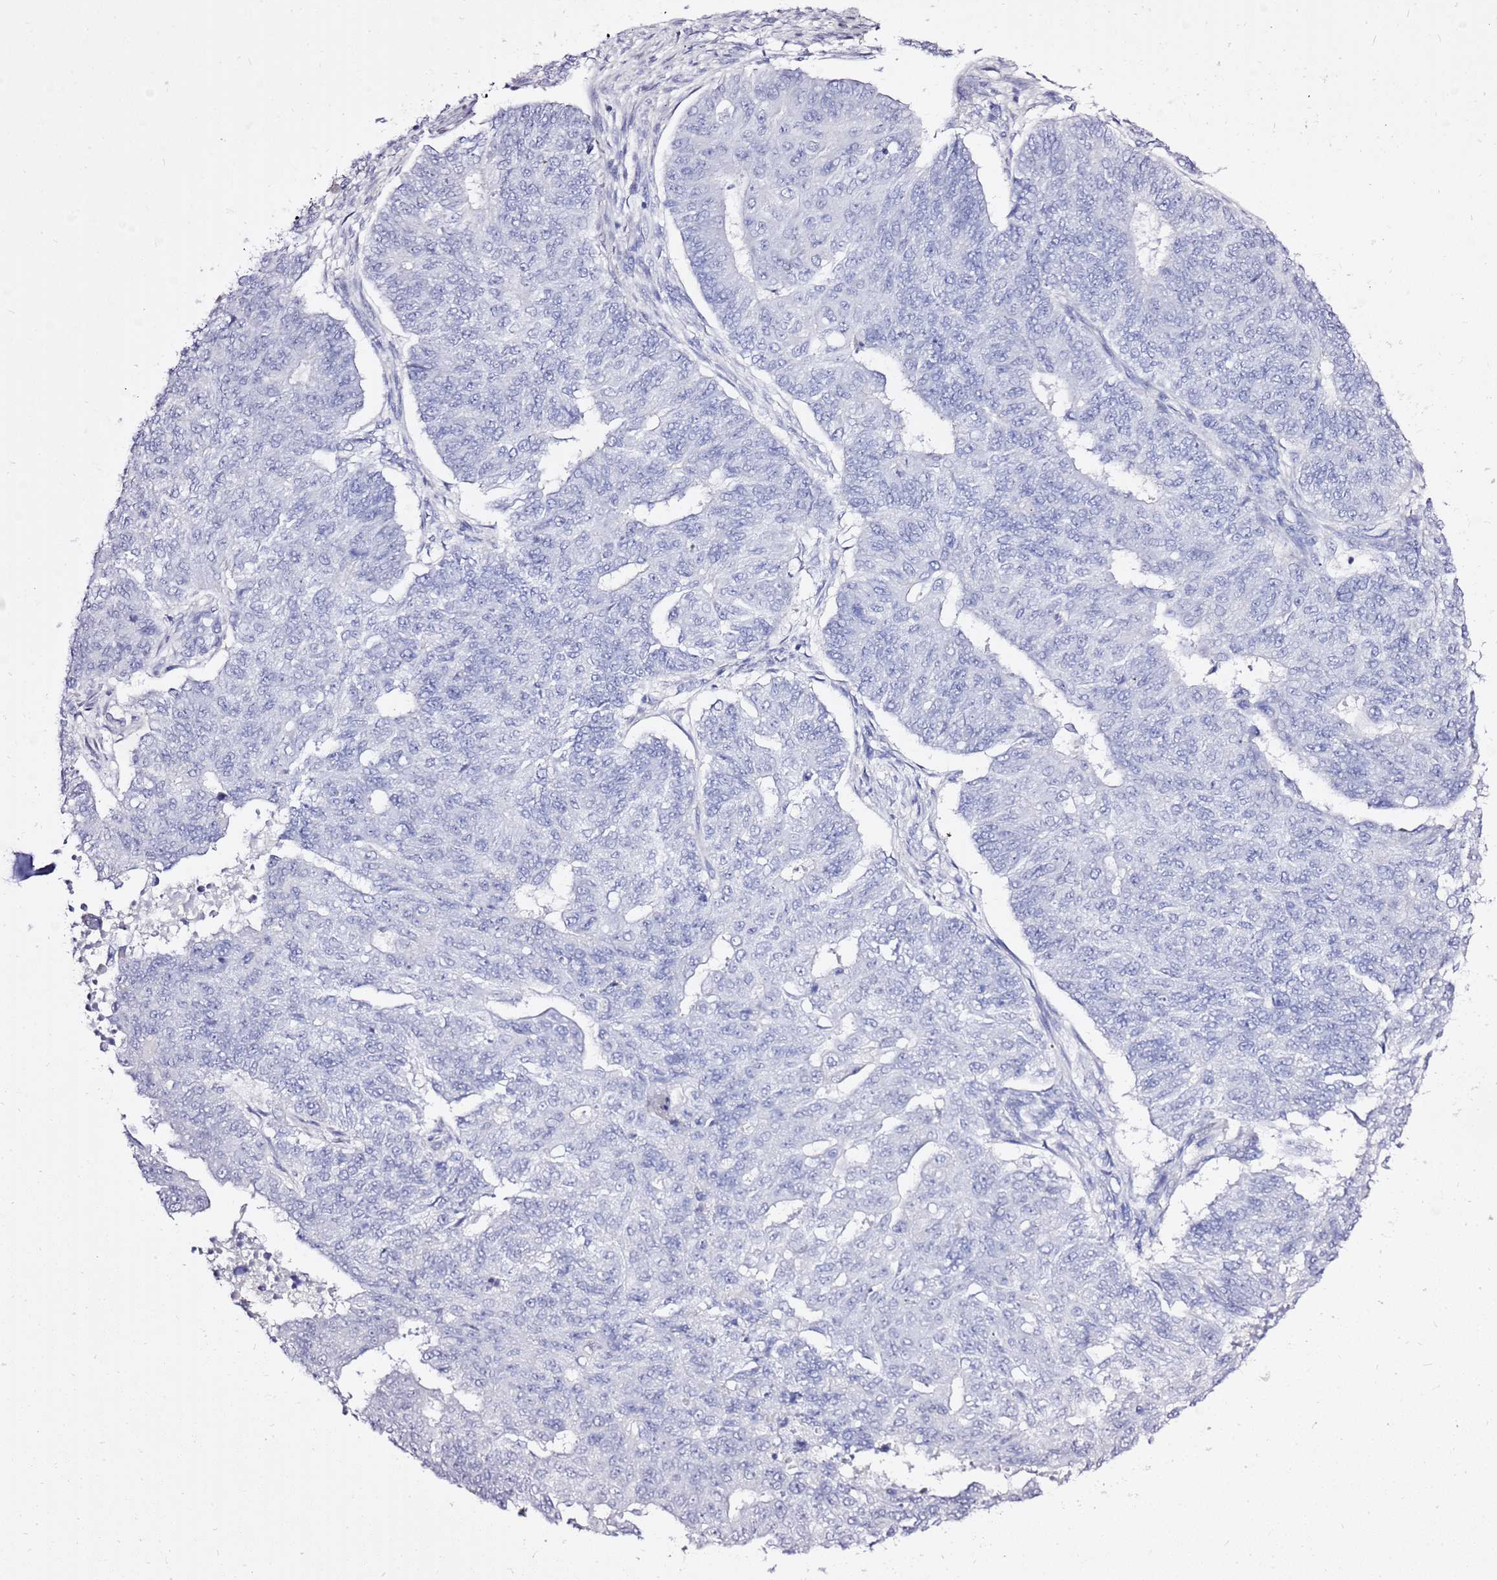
{"staining": {"intensity": "negative", "quantity": "none", "location": "none"}, "tissue": "endometrial cancer", "cell_type": "Tumor cells", "image_type": "cancer", "snomed": [{"axis": "morphology", "description": "Adenocarcinoma, NOS"}, {"axis": "topography", "description": "Endometrium"}], "caption": "Immunohistochemistry of endometrial cancer (adenocarcinoma) demonstrates no staining in tumor cells. The staining is performed using DAB brown chromogen with nuclei counter-stained in using hematoxylin.", "gene": "LIPF", "patient": {"sex": "female", "age": 32}}